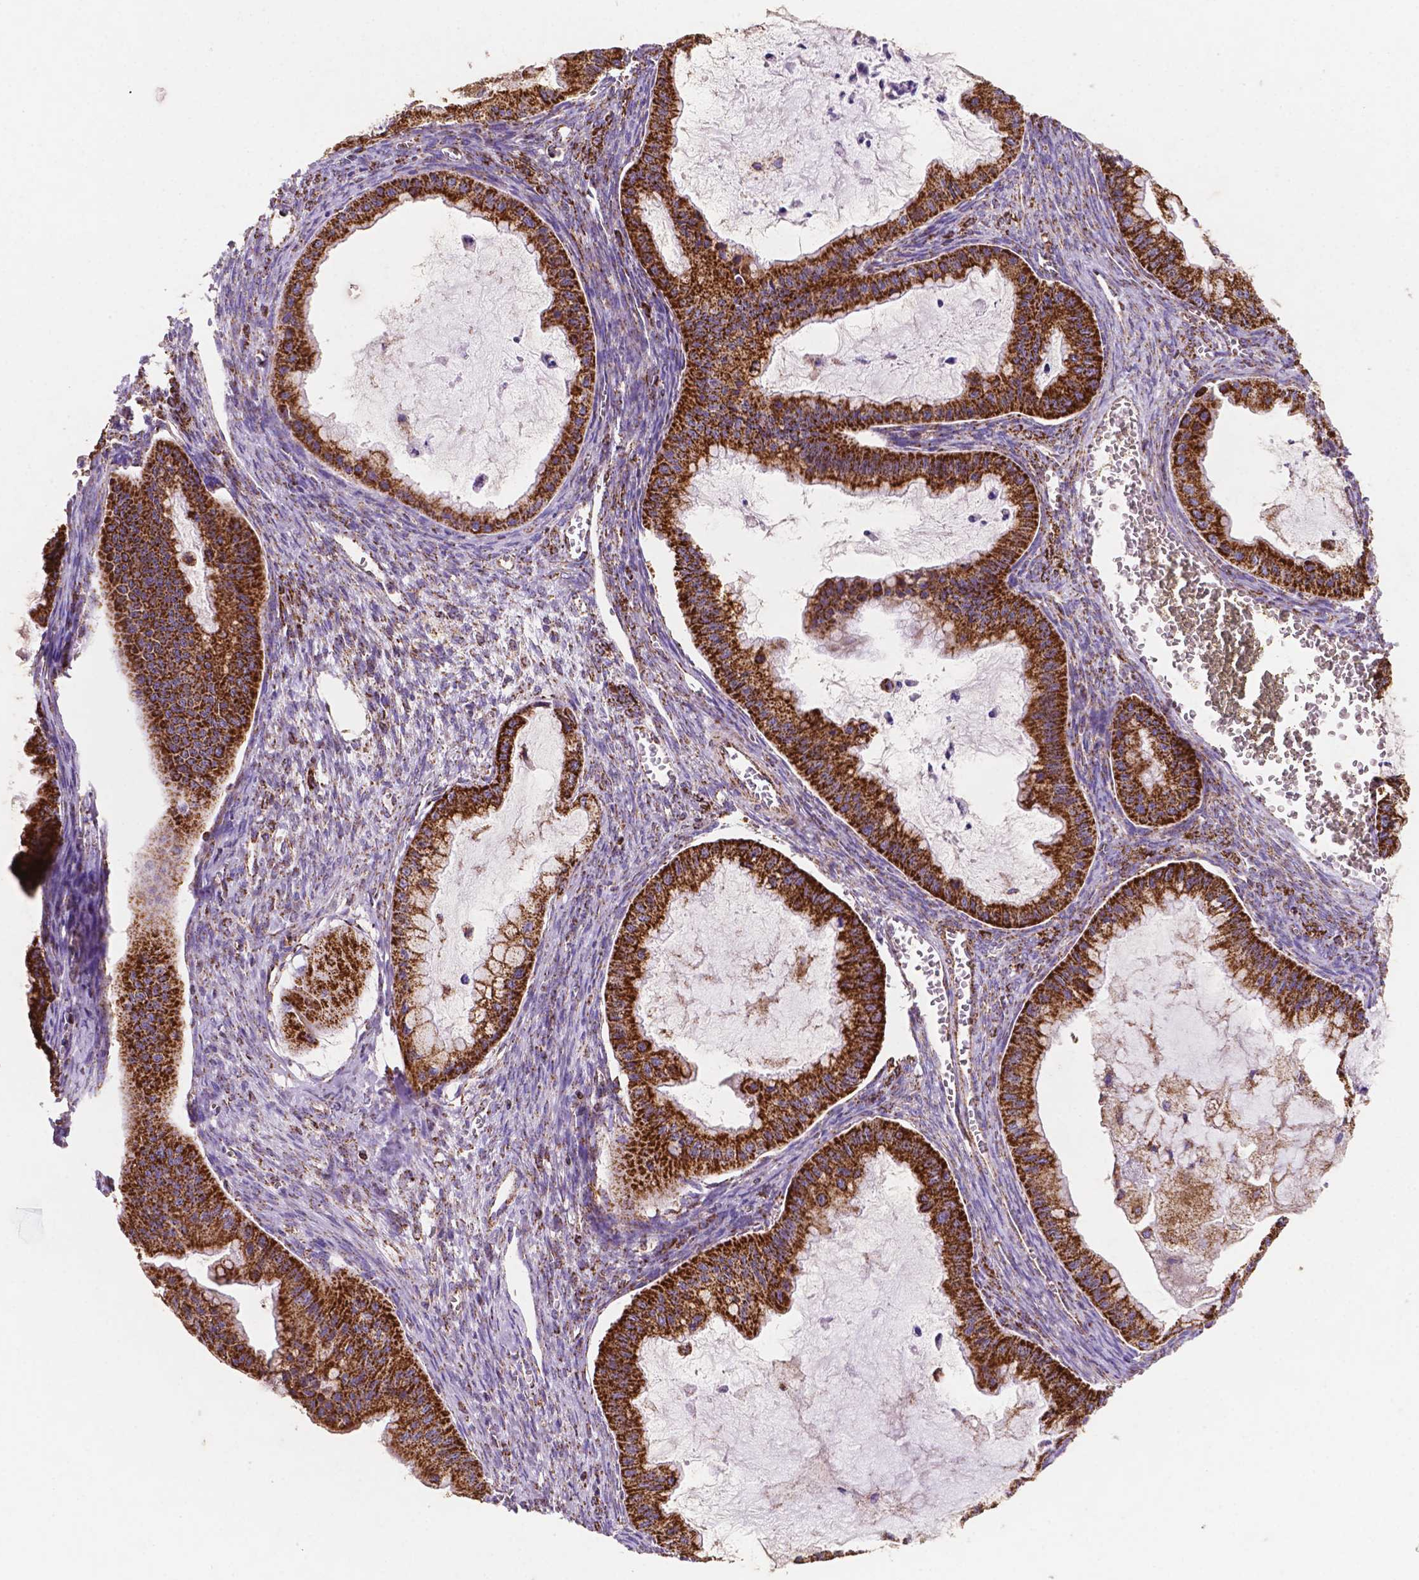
{"staining": {"intensity": "strong", "quantity": ">75%", "location": "cytoplasmic/membranous"}, "tissue": "ovarian cancer", "cell_type": "Tumor cells", "image_type": "cancer", "snomed": [{"axis": "morphology", "description": "Cystadenocarcinoma, mucinous, NOS"}, {"axis": "topography", "description": "Ovary"}], "caption": "Immunohistochemical staining of ovarian mucinous cystadenocarcinoma shows strong cytoplasmic/membranous protein positivity in approximately >75% of tumor cells.", "gene": "HSPD1", "patient": {"sex": "female", "age": 72}}